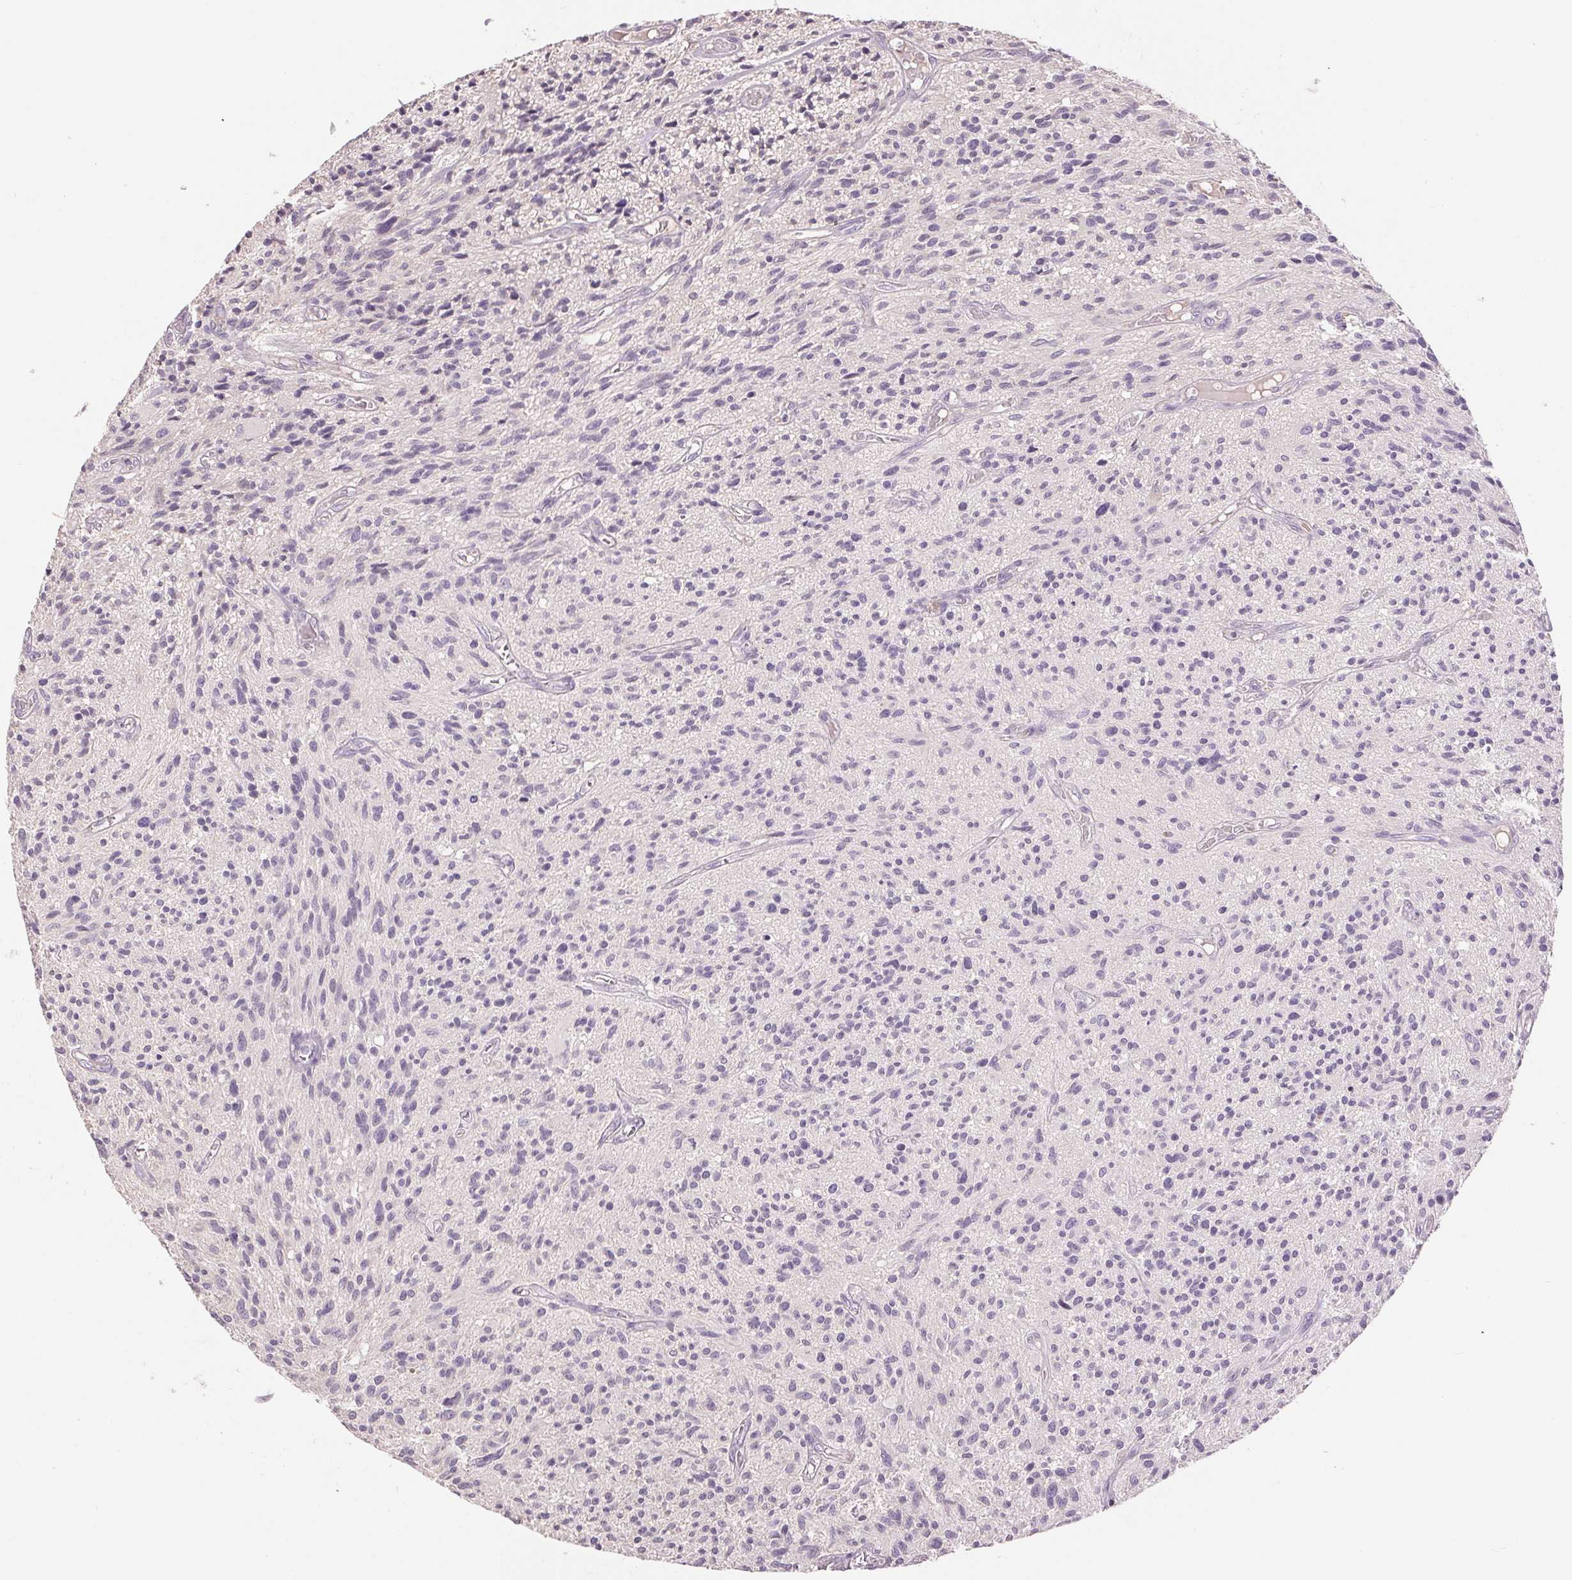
{"staining": {"intensity": "negative", "quantity": "none", "location": "none"}, "tissue": "glioma", "cell_type": "Tumor cells", "image_type": "cancer", "snomed": [{"axis": "morphology", "description": "Glioma, malignant, High grade"}, {"axis": "topography", "description": "Brain"}], "caption": "This is a micrograph of immunohistochemistry (IHC) staining of malignant glioma (high-grade), which shows no staining in tumor cells. The staining was performed using DAB to visualize the protein expression in brown, while the nuclei were stained in blue with hematoxylin (Magnification: 20x).", "gene": "FXYD4", "patient": {"sex": "male", "age": 75}}